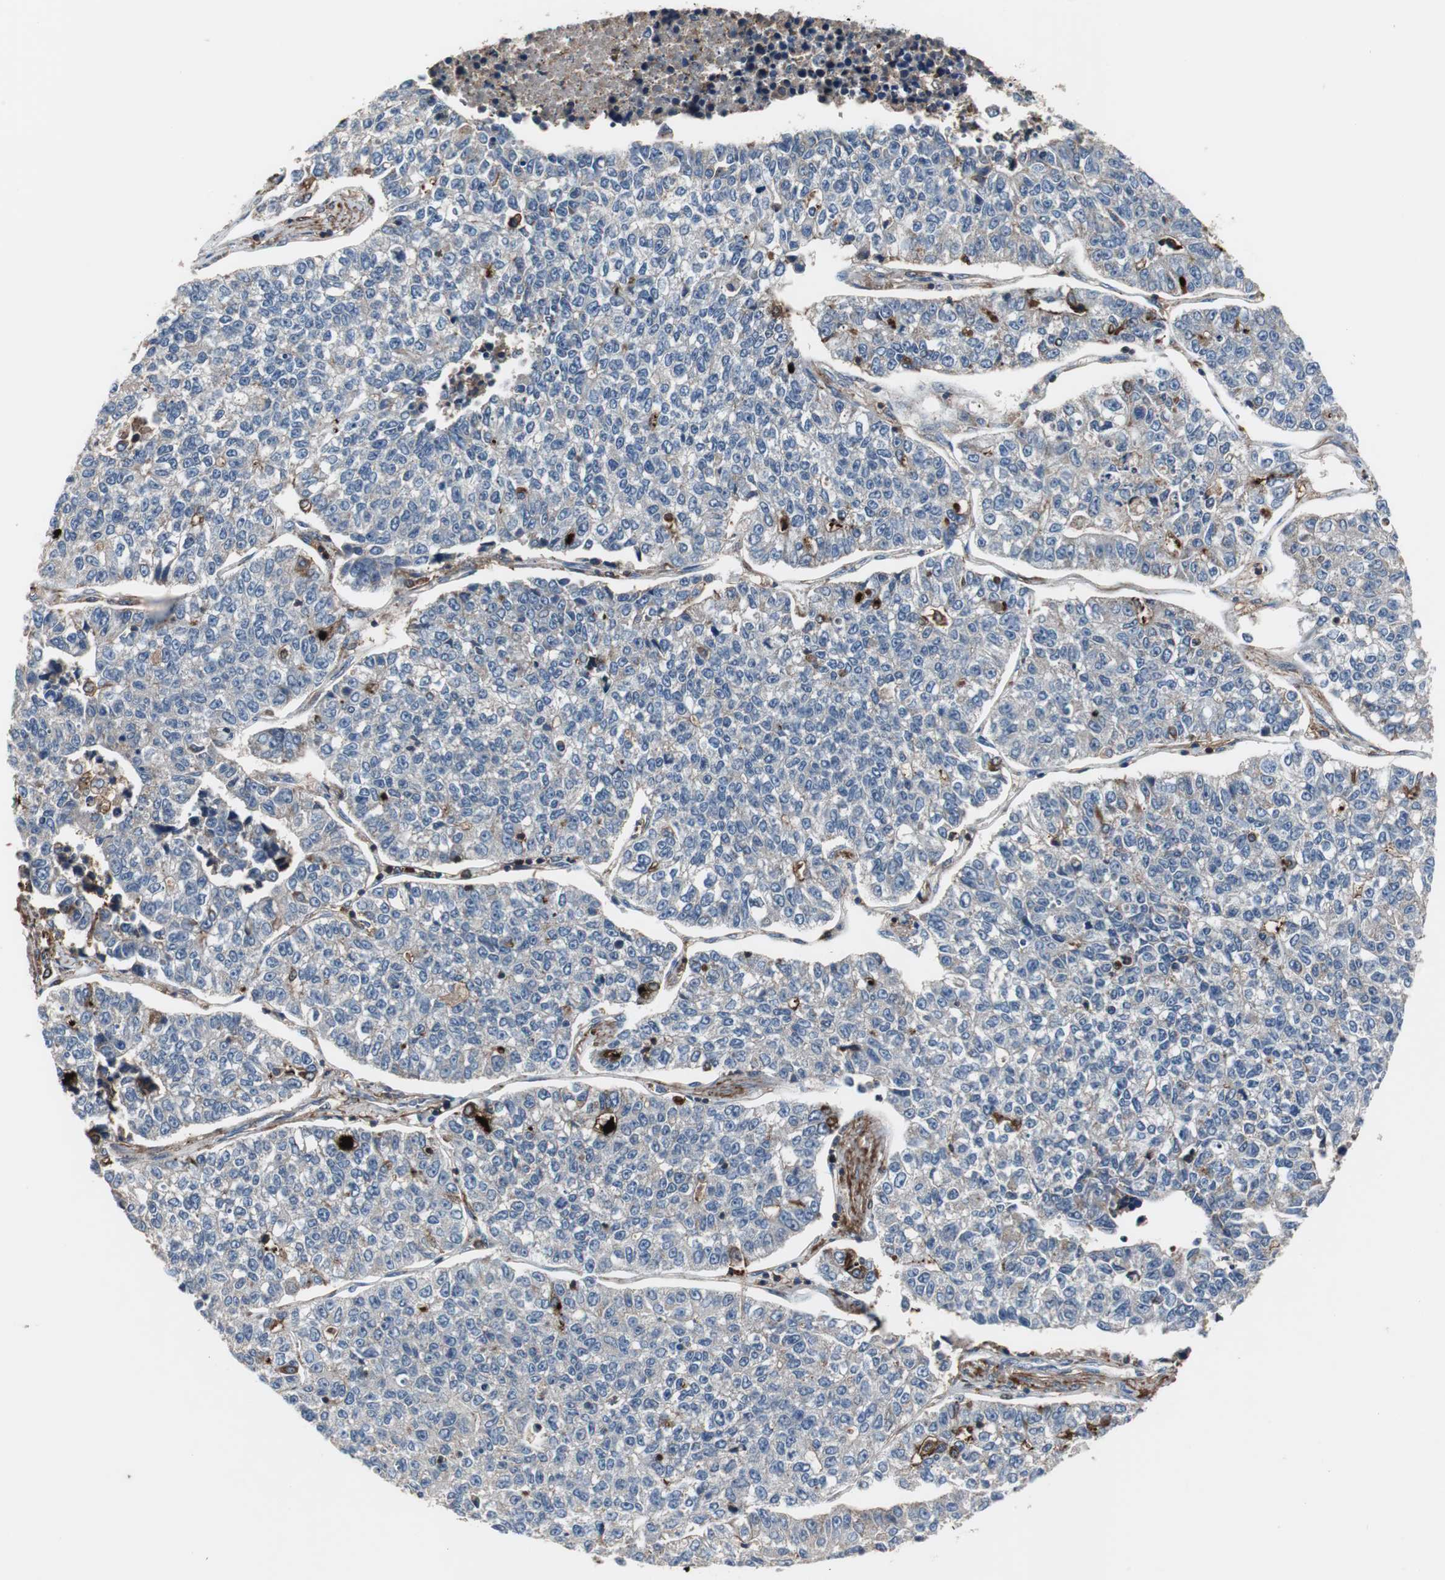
{"staining": {"intensity": "negative", "quantity": "none", "location": "none"}, "tissue": "lung cancer", "cell_type": "Tumor cells", "image_type": "cancer", "snomed": [{"axis": "morphology", "description": "Adenocarcinoma, NOS"}, {"axis": "topography", "description": "Lung"}], "caption": "Tumor cells show no significant staining in adenocarcinoma (lung).", "gene": "CALB2", "patient": {"sex": "male", "age": 49}}